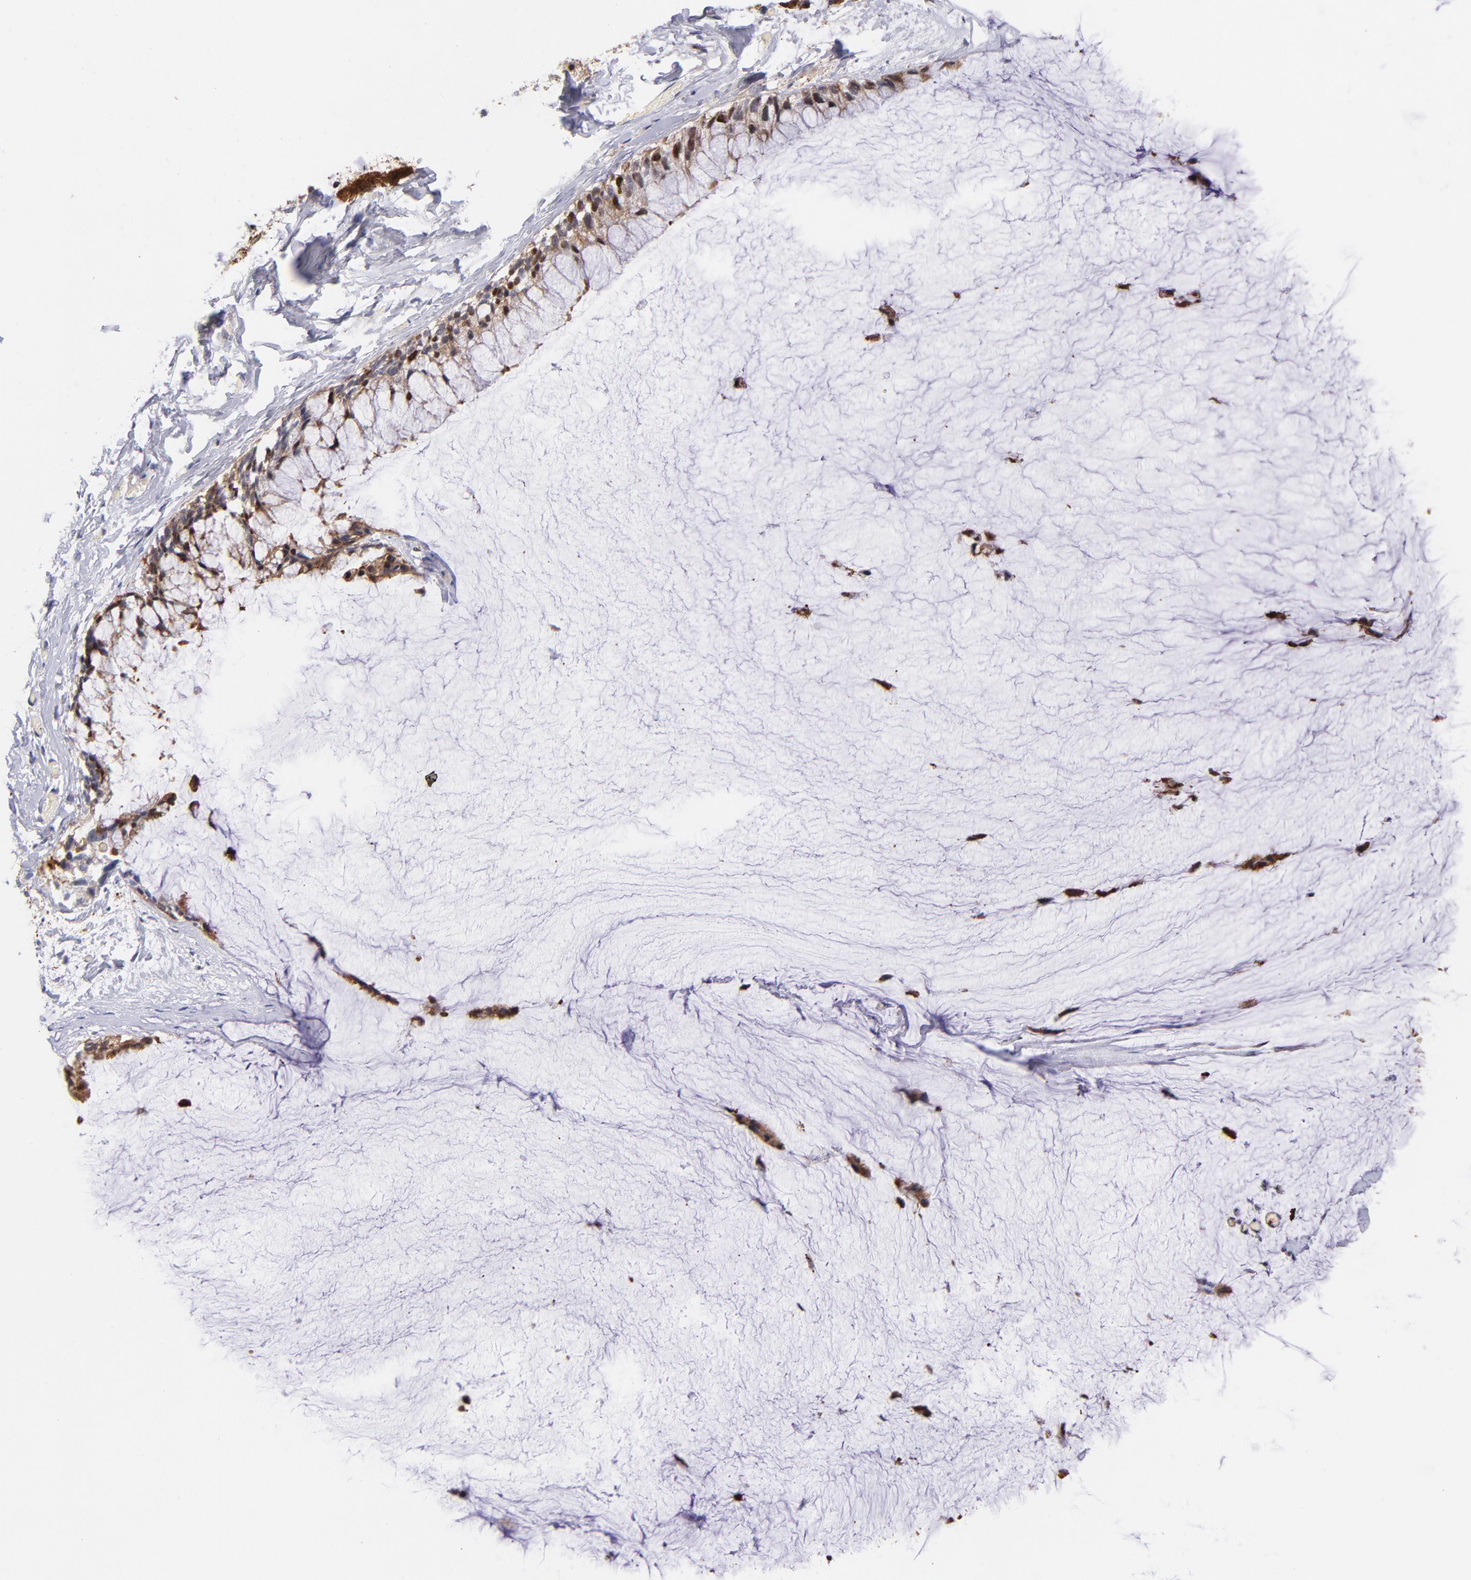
{"staining": {"intensity": "strong", "quantity": ">75%", "location": "cytoplasmic/membranous,nuclear"}, "tissue": "ovarian cancer", "cell_type": "Tumor cells", "image_type": "cancer", "snomed": [{"axis": "morphology", "description": "Cystadenocarcinoma, mucinous, NOS"}, {"axis": "topography", "description": "Ovary"}], "caption": "Ovarian cancer was stained to show a protein in brown. There is high levels of strong cytoplasmic/membranous and nuclear staining in about >75% of tumor cells.", "gene": "YWHAB", "patient": {"sex": "female", "age": 39}}